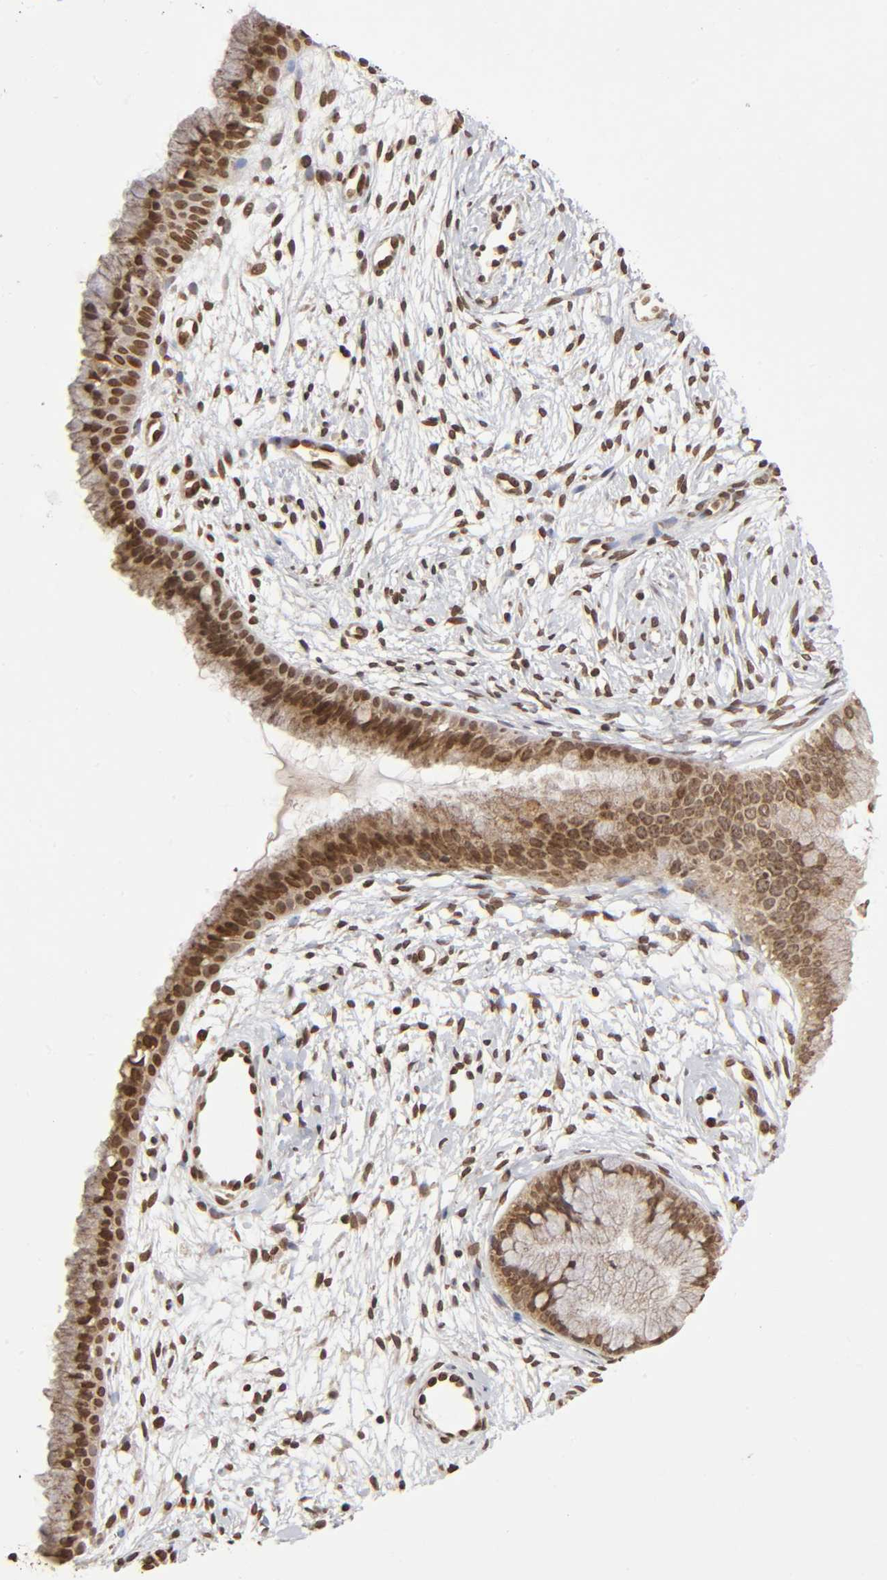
{"staining": {"intensity": "strong", "quantity": ">75%", "location": "cytoplasmic/membranous,nuclear"}, "tissue": "cervix", "cell_type": "Glandular cells", "image_type": "normal", "snomed": [{"axis": "morphology", "description": "Normal tissue, NOS"}, {"axis": "topography", "description": "Cervix"}], "caption": "Glandular cells demonstrate high levels of strong cytoplasmic/membranous,nuclear positivity in about >75% of cells in unremarkable human cervix.", "gene": "MLLT6", "patient": {"sex": "female", "age": 39}}